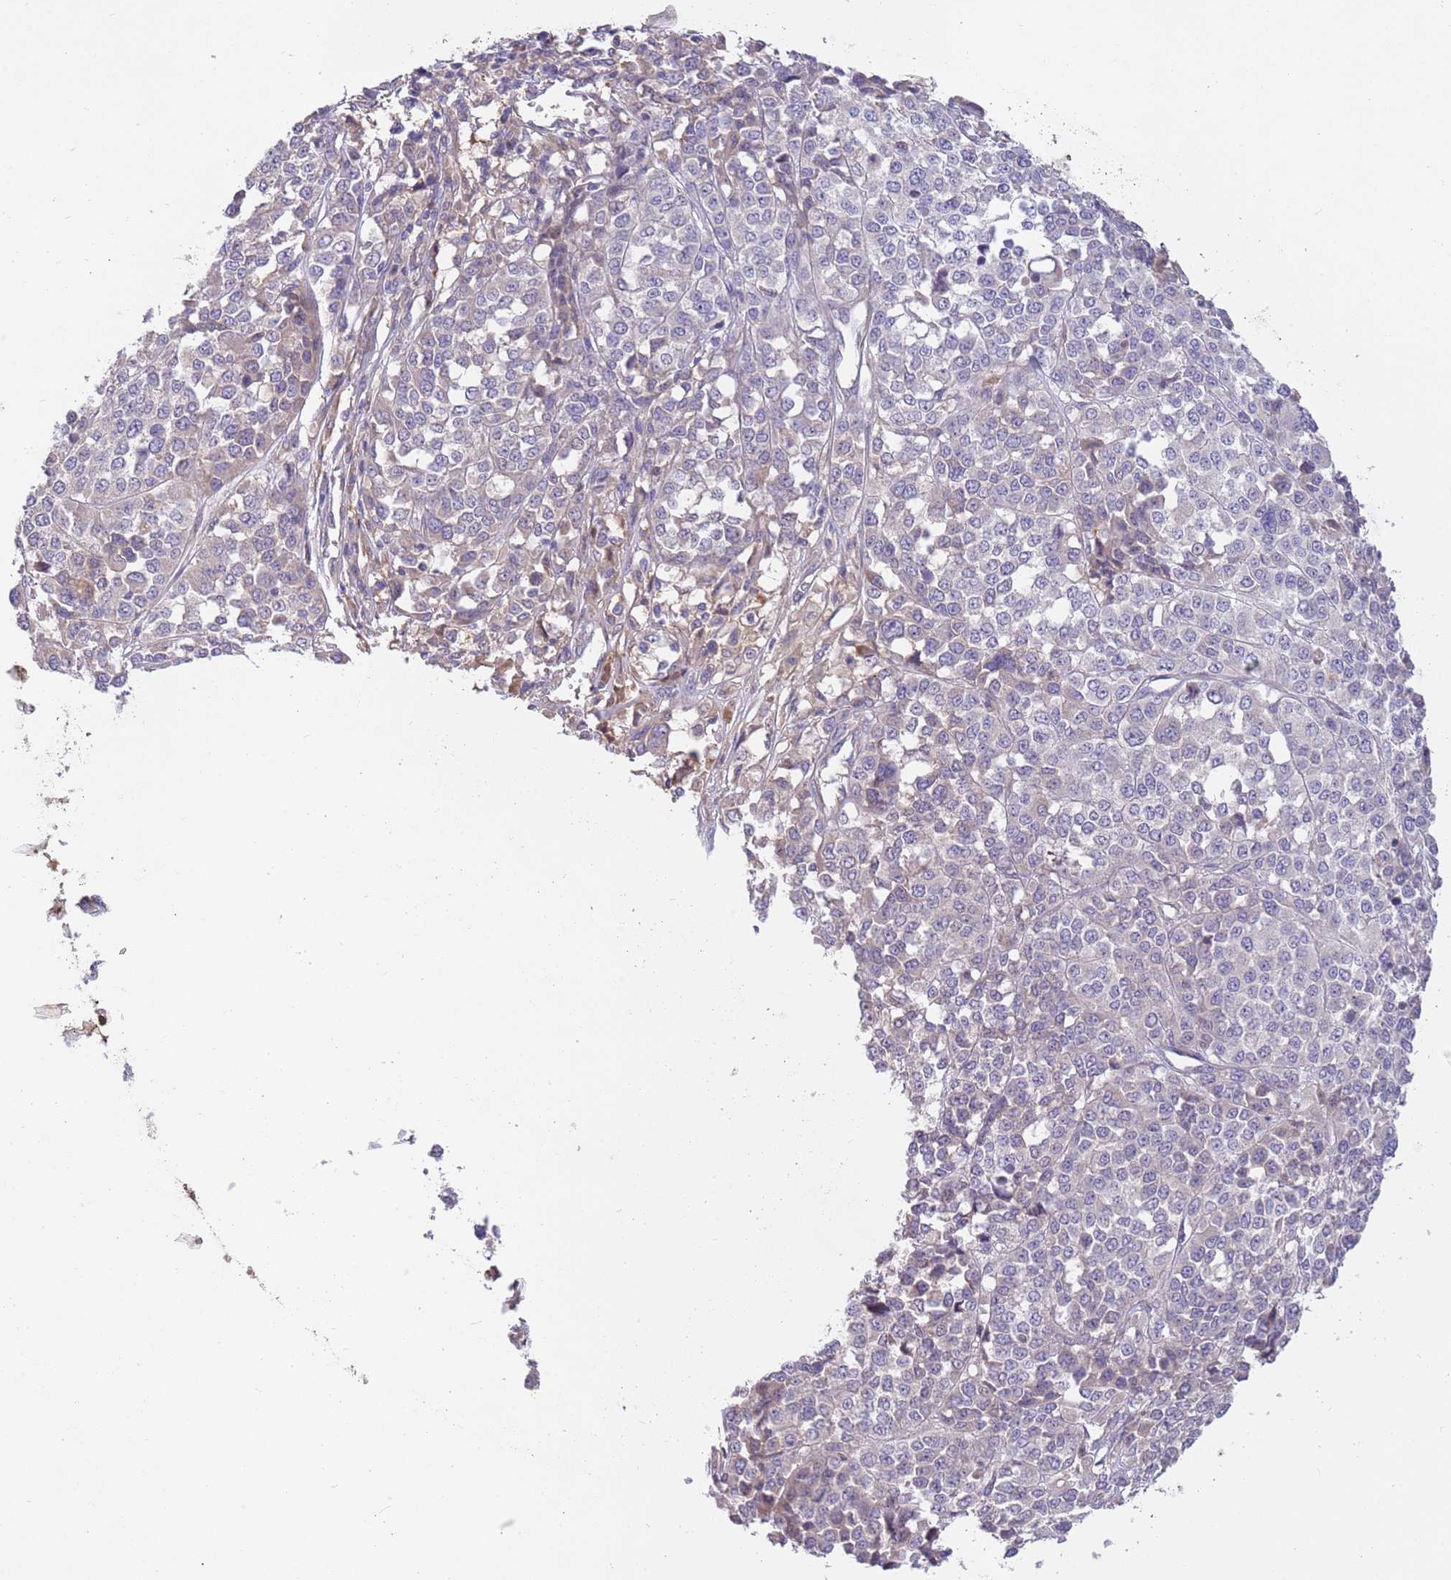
{"staining": {"intensity": "negative", "quantity": "none", "location": "none"}, "tissue": "melanoma", "cell_type": "Tumor cells", "image_type": "cancer", "snomed": [{"axis": "morphology", "description": "Malignant melanoma, Metastatic site"}, {"axis": "topography", "description": "Lymph node"}], "caption": "Tumor cells are negative for brown protein staining in malignant melanoma (metastatic site).", "gene": "CABYR", "patient": {"sex": "male", "age": 44}}